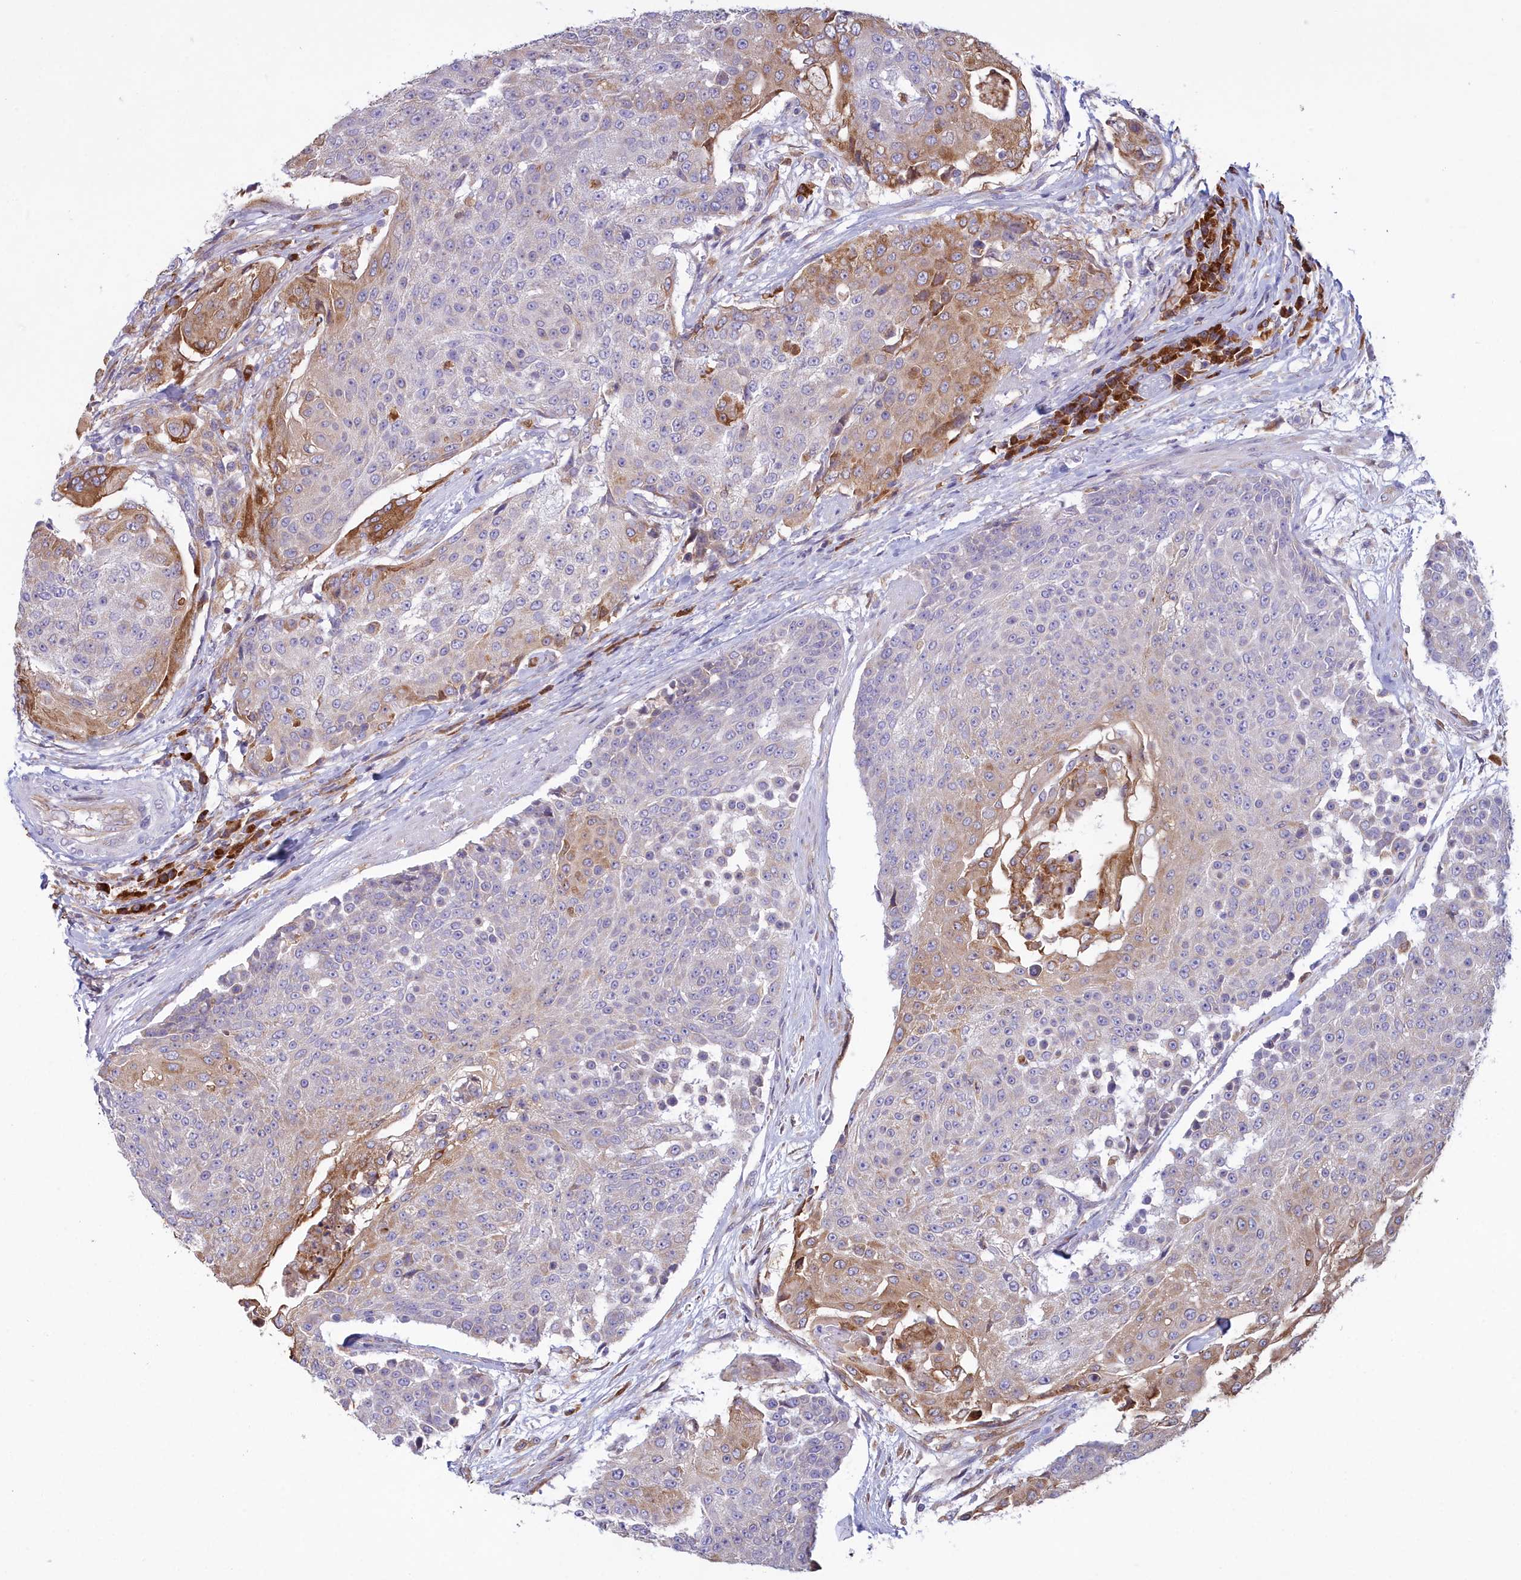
{"staining": {"intensity": "moderate", "quantity": "25%-75%", "location": "cytoplasmic/membranous"}, "tissue": "urothelial cancer", "cell_type": "Tumor cells", "image_type": "cancer", "snomed": [{"axis": "morphology", "description": "Urothelial carcinoma, High grade"}, {"axis": "topography", "description": "Urinary bladder"}], "caption": "A histopathology image showing moderate cytoplasmic/membranous positivity in approximately 25%-75% of tumor cells in urothelial cancer, as visualized by brown immunohistochemical staining.", "gene": "HM13", "patient": {"sex": "female", "age": 63}}